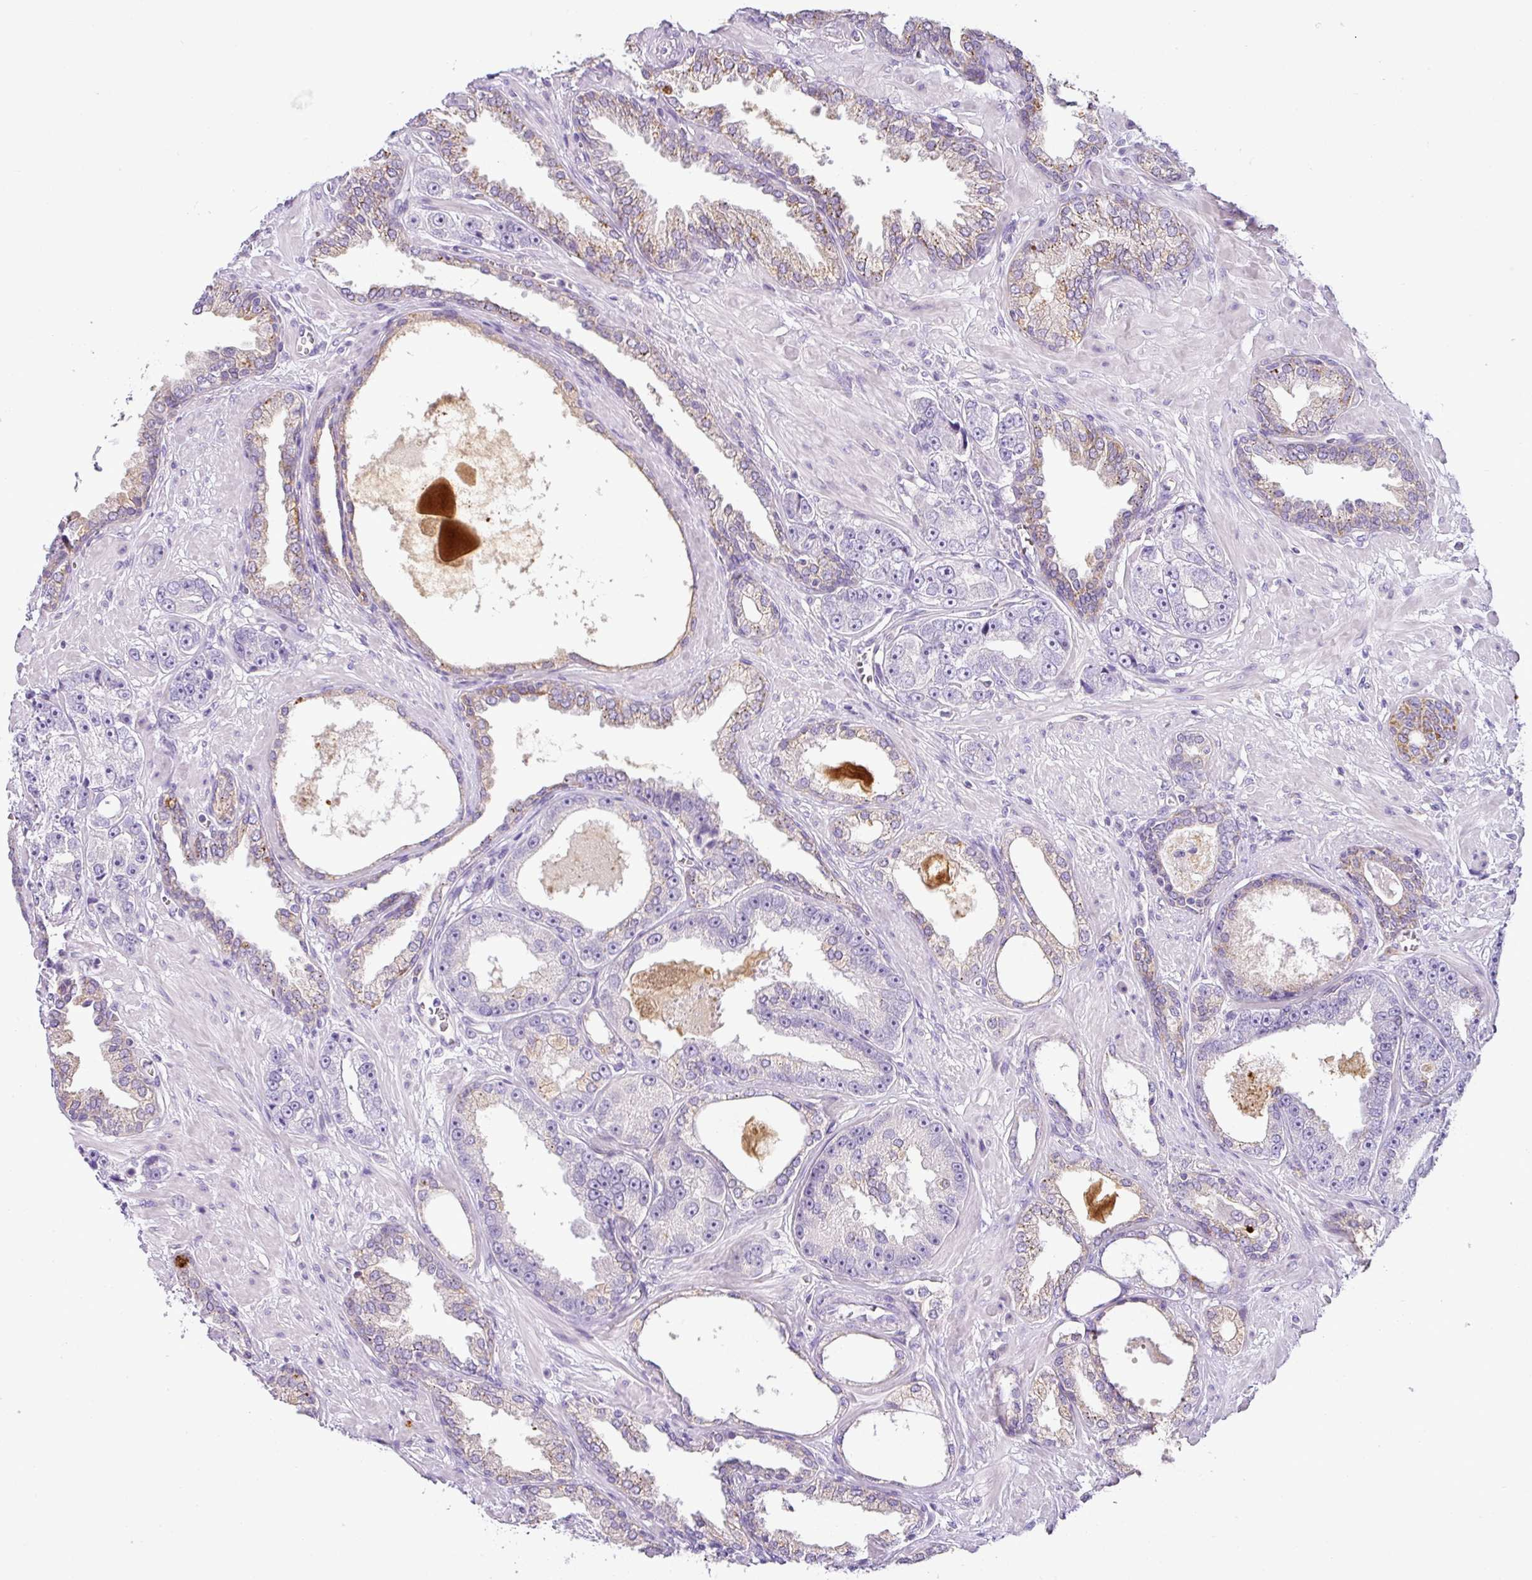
{"staining": {"intensity": "weak", "quantity": "<25%", "location": "cytoplasmic/membranous"}, "tissue": "prostate cancer", "cell_type": "Tumor cells", "image_type": "cancer", "snomed": [{"axis": "morphology", "description": "Adenocarcinoma, High grade"}, {"axis": "topography", "description": "Prostate"}], "caption": "This is an immunohistochemistry (IHC) histopathology image of prostate cancer (high-grade adenocarcinoma). There is no expression in tumor cells.", "gene": "HMCN2", "patient": {"sex": "male", "age": 71}}